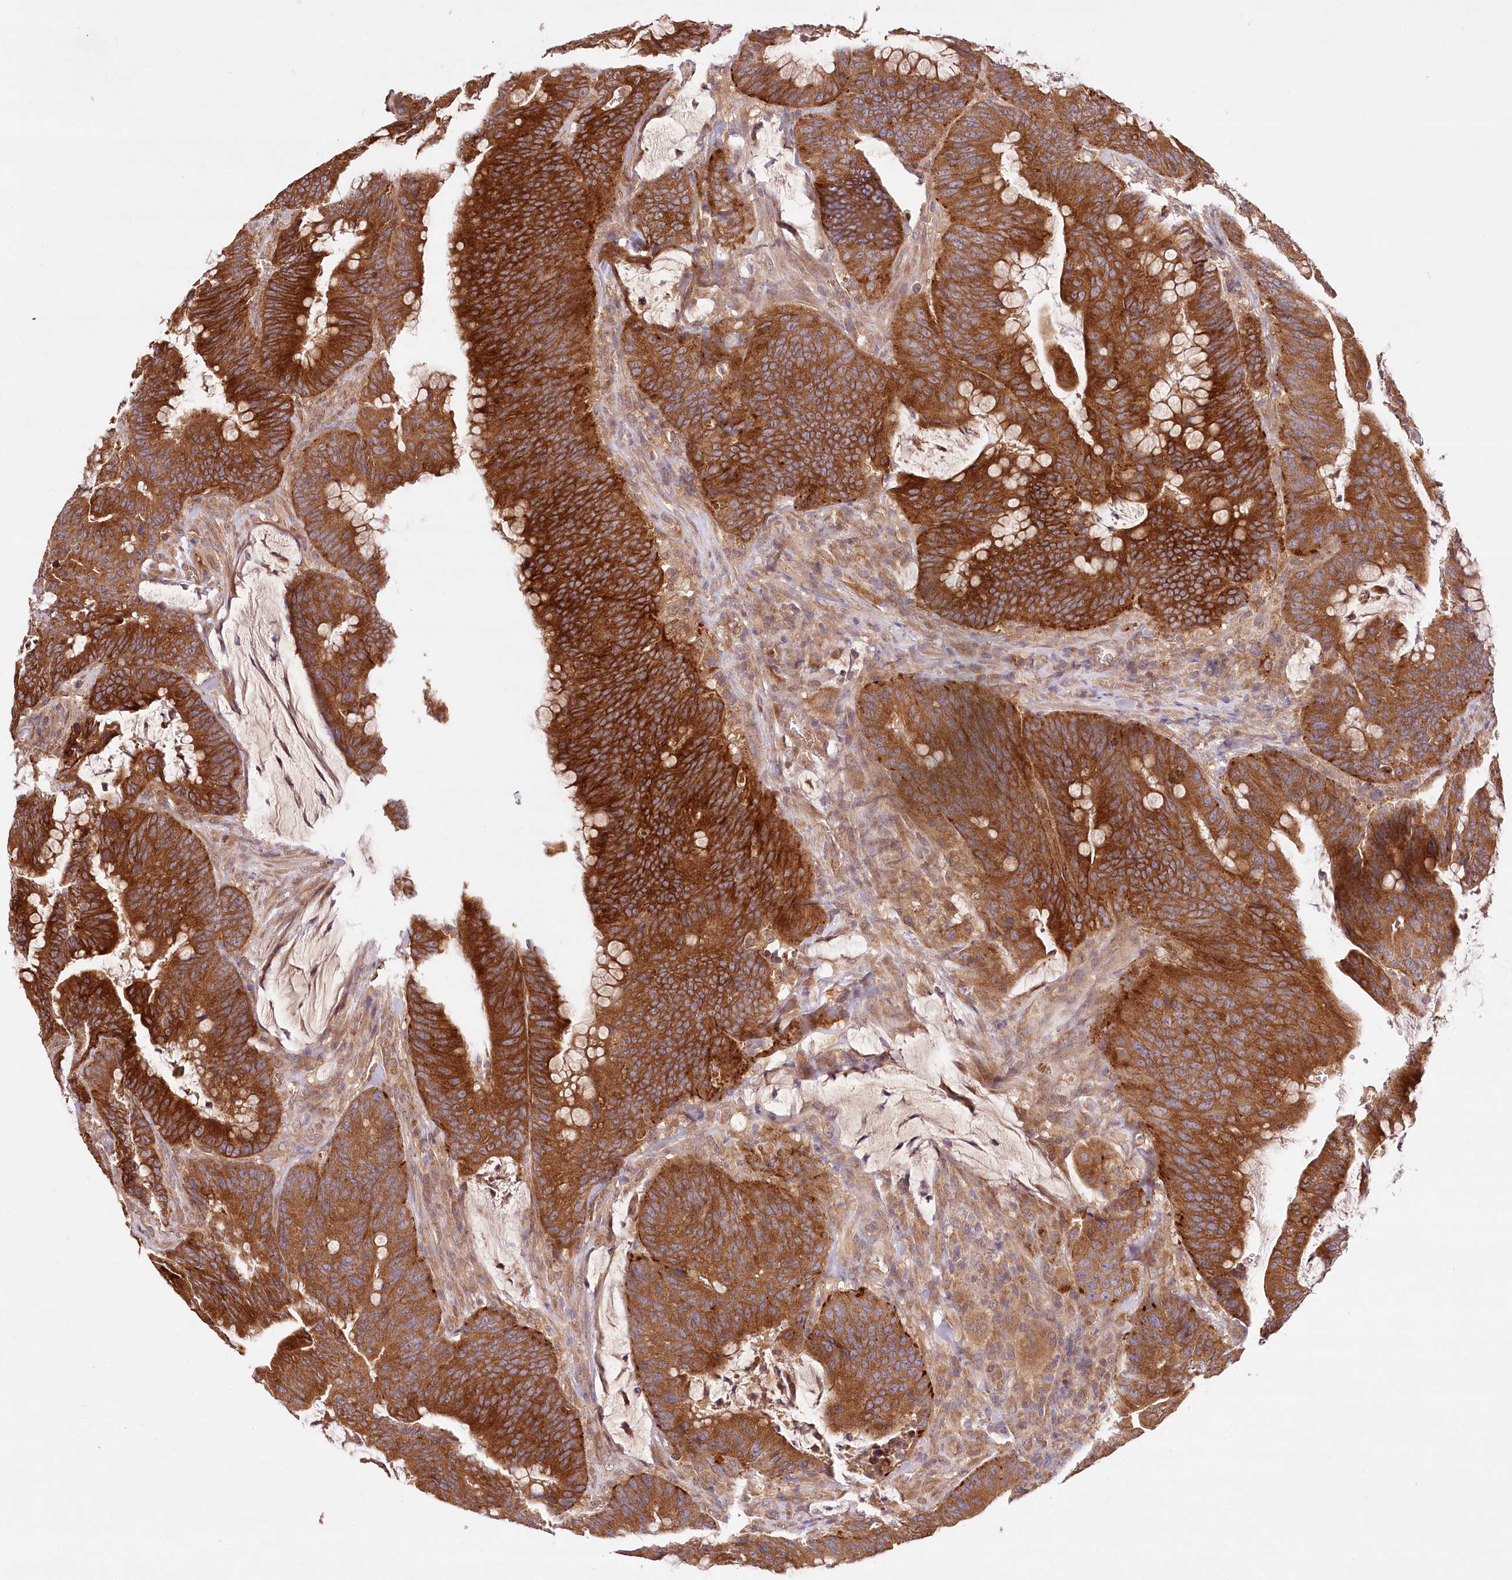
{"staining": {"intensity": "strong", "quantity": ">75%", "location": "cytoplasmic/membranous"}, "tissue": "colorectal cancer", "cell_type": "Tumor cells", "image_type": "cancer", "snomed": [{"axis": "morphology", "description": "Adenocarcinoma, NOS"}, {"axis": "topography", "description": "Colon"}], "caption": "An IHC photomicrograph of tumor tissue is shown. Protein staining in brown highlights strong cytoplasmic/membranous positivity in adenocarcinoma (colorectal) within tumor cells.", "gene": "LSS", "patient": {"sex": "male", "age": 45}}